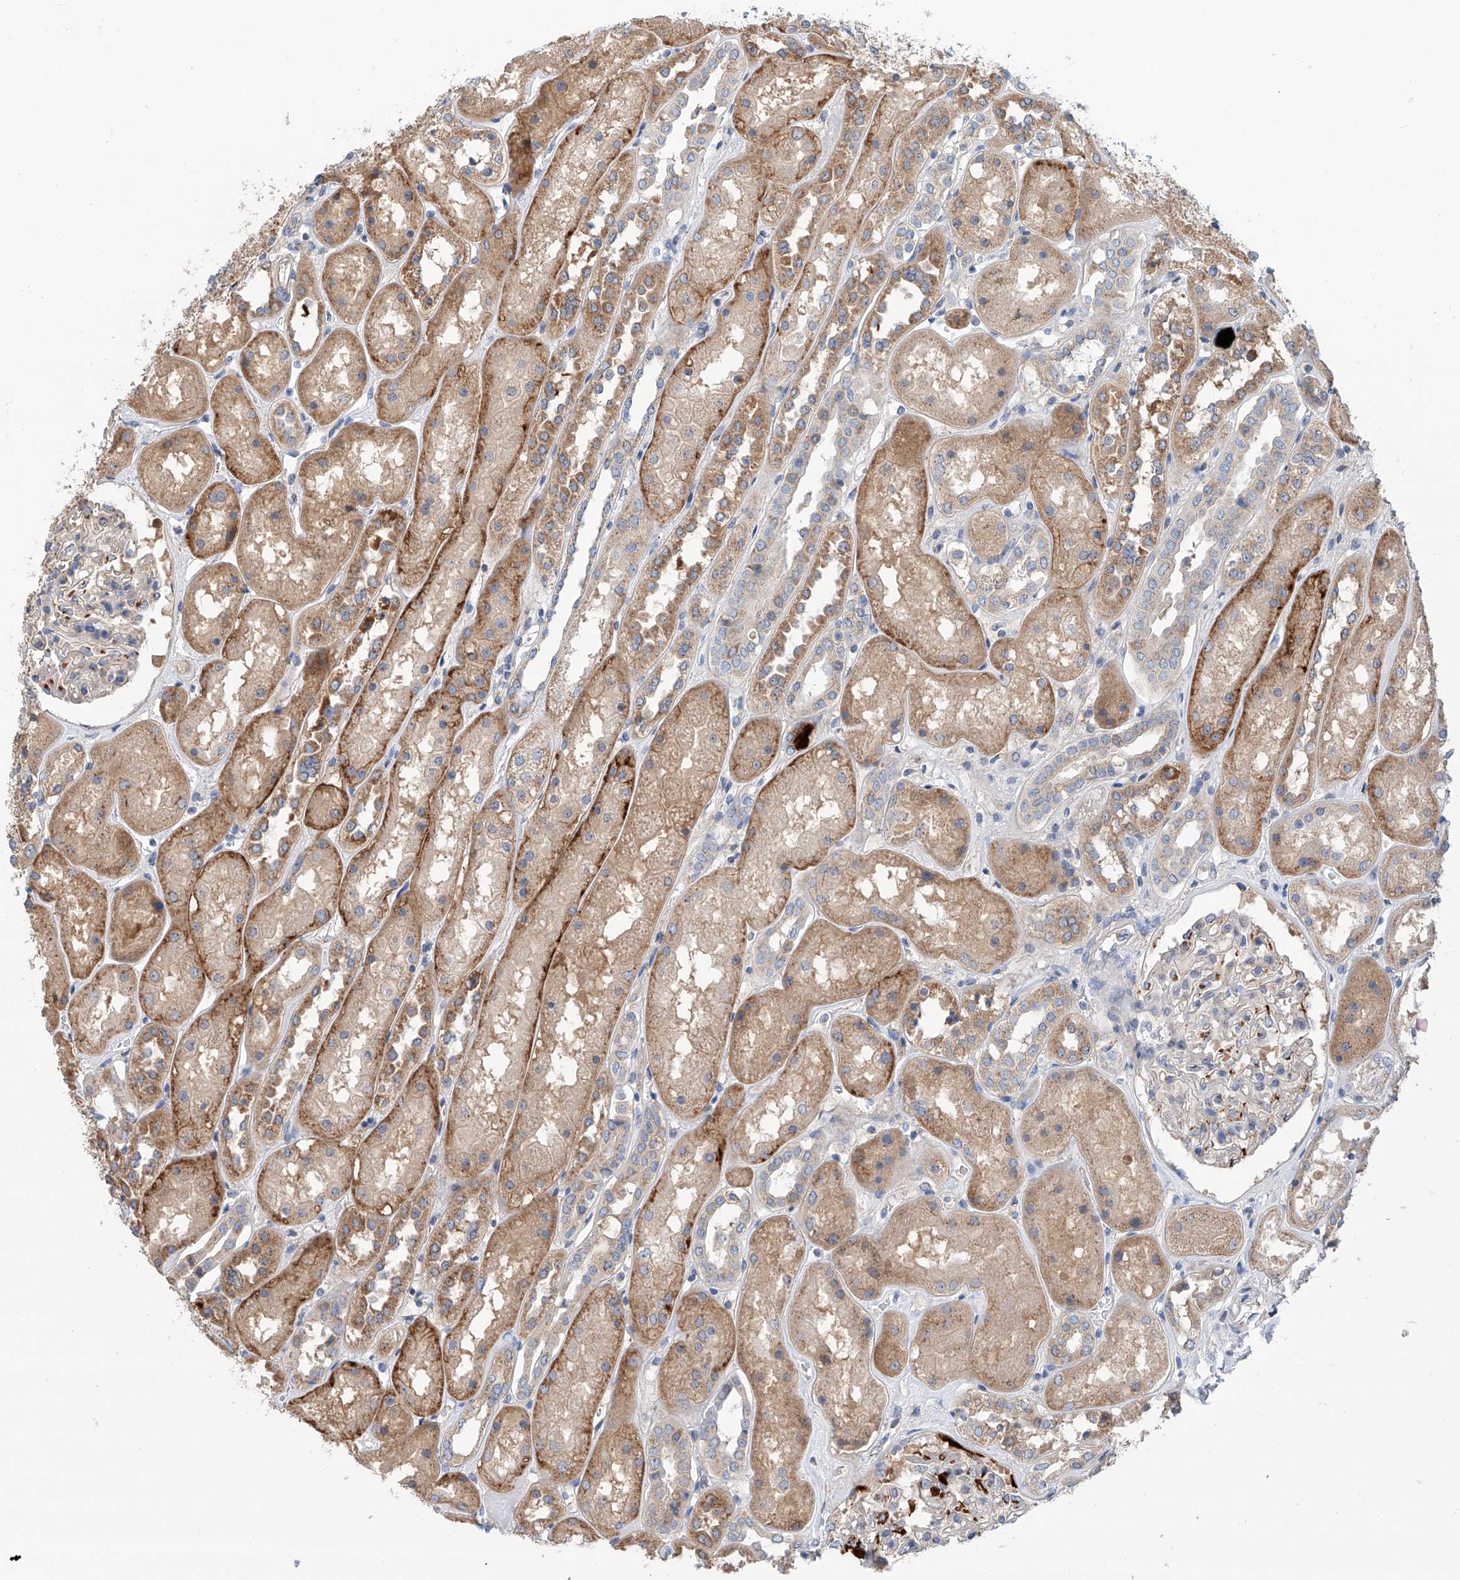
{"staining": {"intensity": "moderate", "quantity": "25%-75%", "location": "cytoplasmic/membranous"}, "tissue": "kidney", "cell_type": "Cells in glomeruli", "image_type": "normal", "snomed": [{"axis": "morphology", "description": "Normal tissue, NOS"}, {"axis": "topography", "description": "Kidney"}], "caption": "Kidney was stained to show a protein in brown. There is medium levels of moderate cytoplasmic/membranous staining in about 25%-75% of cells in glomeruli.", "gene": "SLC22A7", "patient": {"sex": "male", "age": 70}}